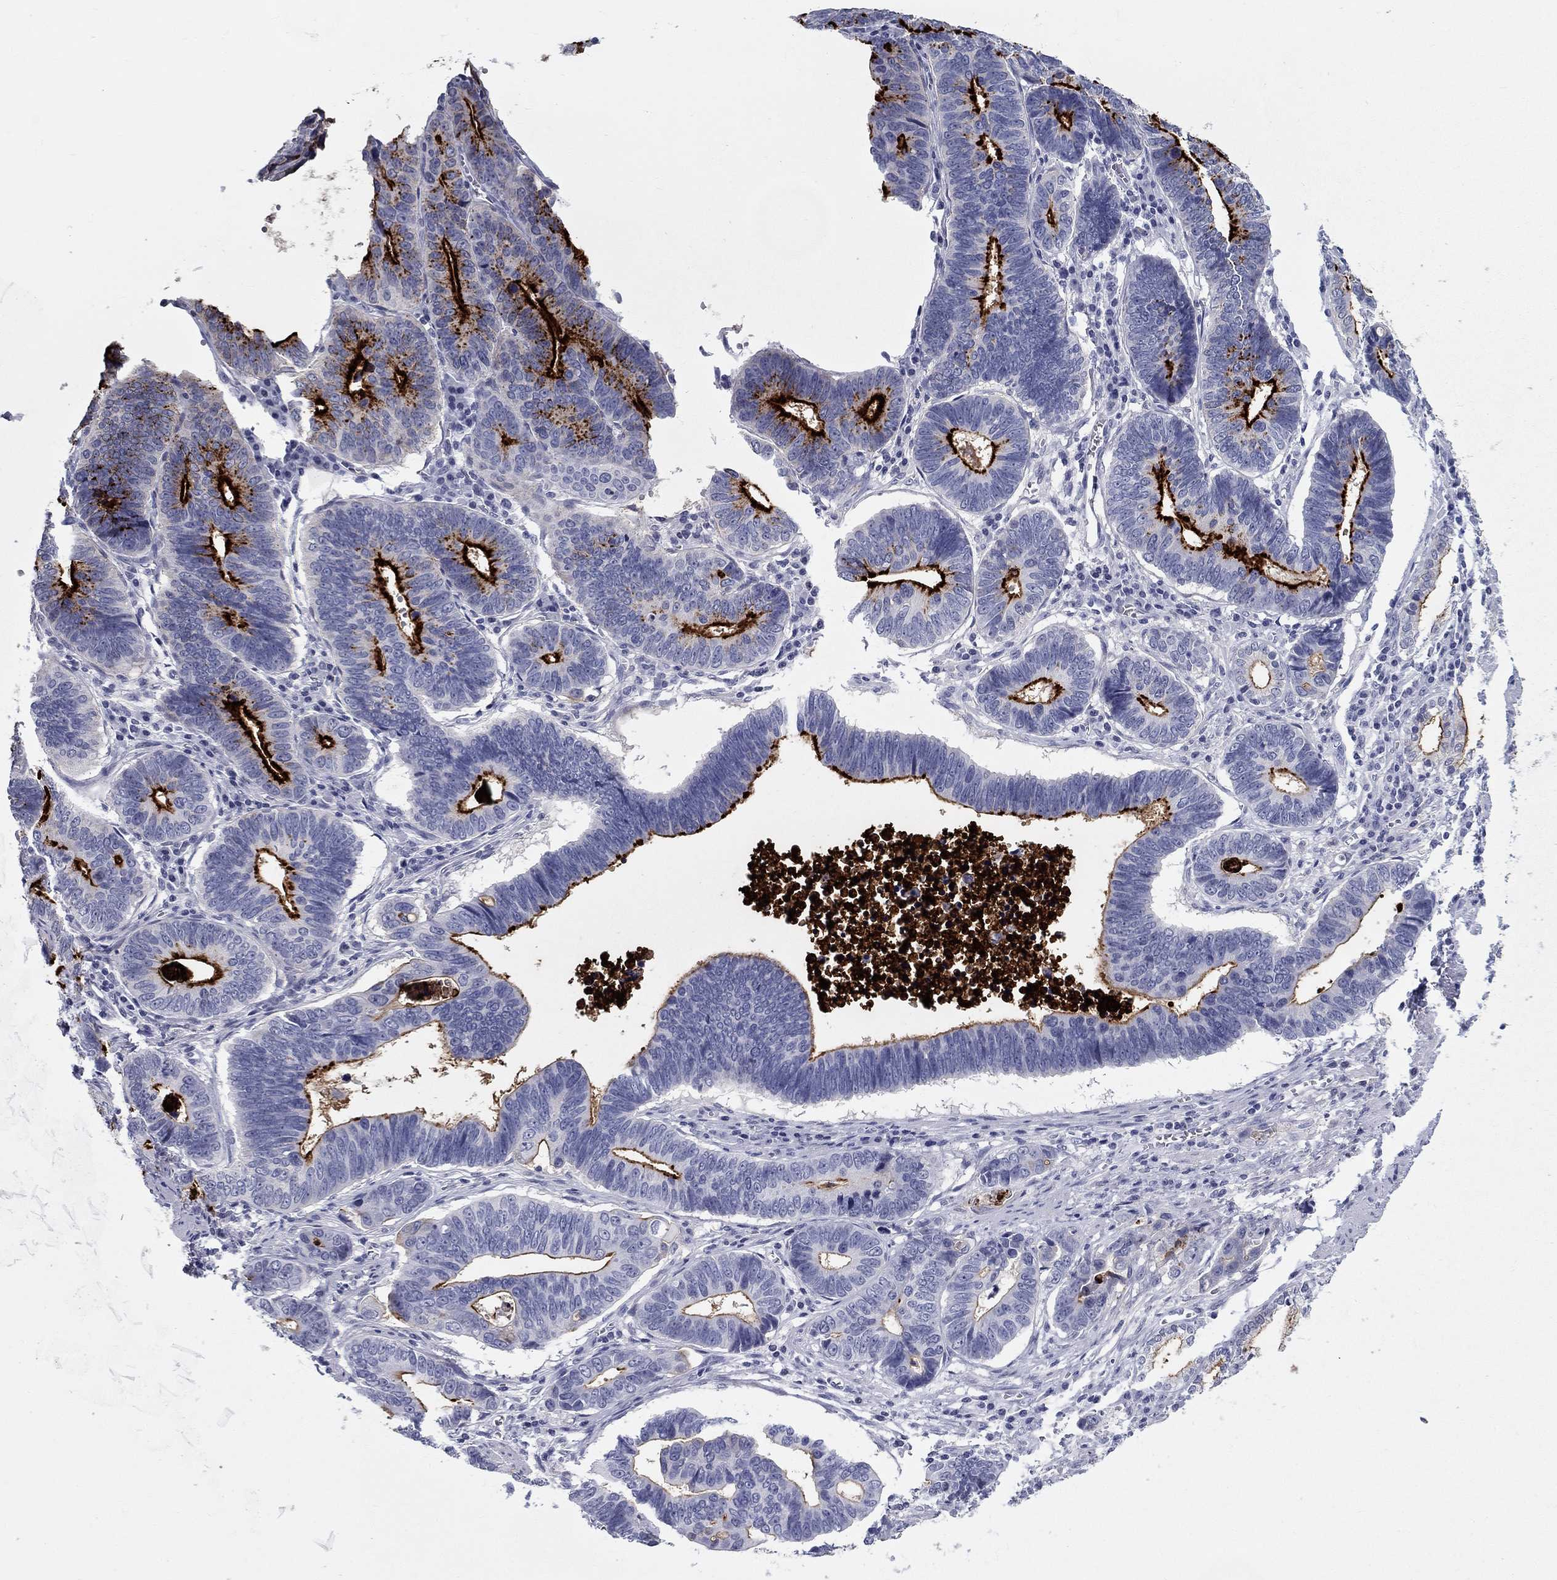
{"staining": {"intensity": "strong", "quantity": "25%-75%", "location": "cytoplasmic/membranous"}, "tissue": "stomach cancer", "cell_type": "Tumor cells", "image_type": "cancer", "snomed": [{"axis": "morphology", "description": "Adenocarcinoma, NOS"}, {"axis": "topography", "description": "Stomach"}], "caption": "Protein staining of stomach cancer tissue demonstrates strong cytoplasmic/membranous staining in approximately 25%-75% of tumor cells.", "gene": "C4orf19", "patient": {"sex": "male", "age": 84}}